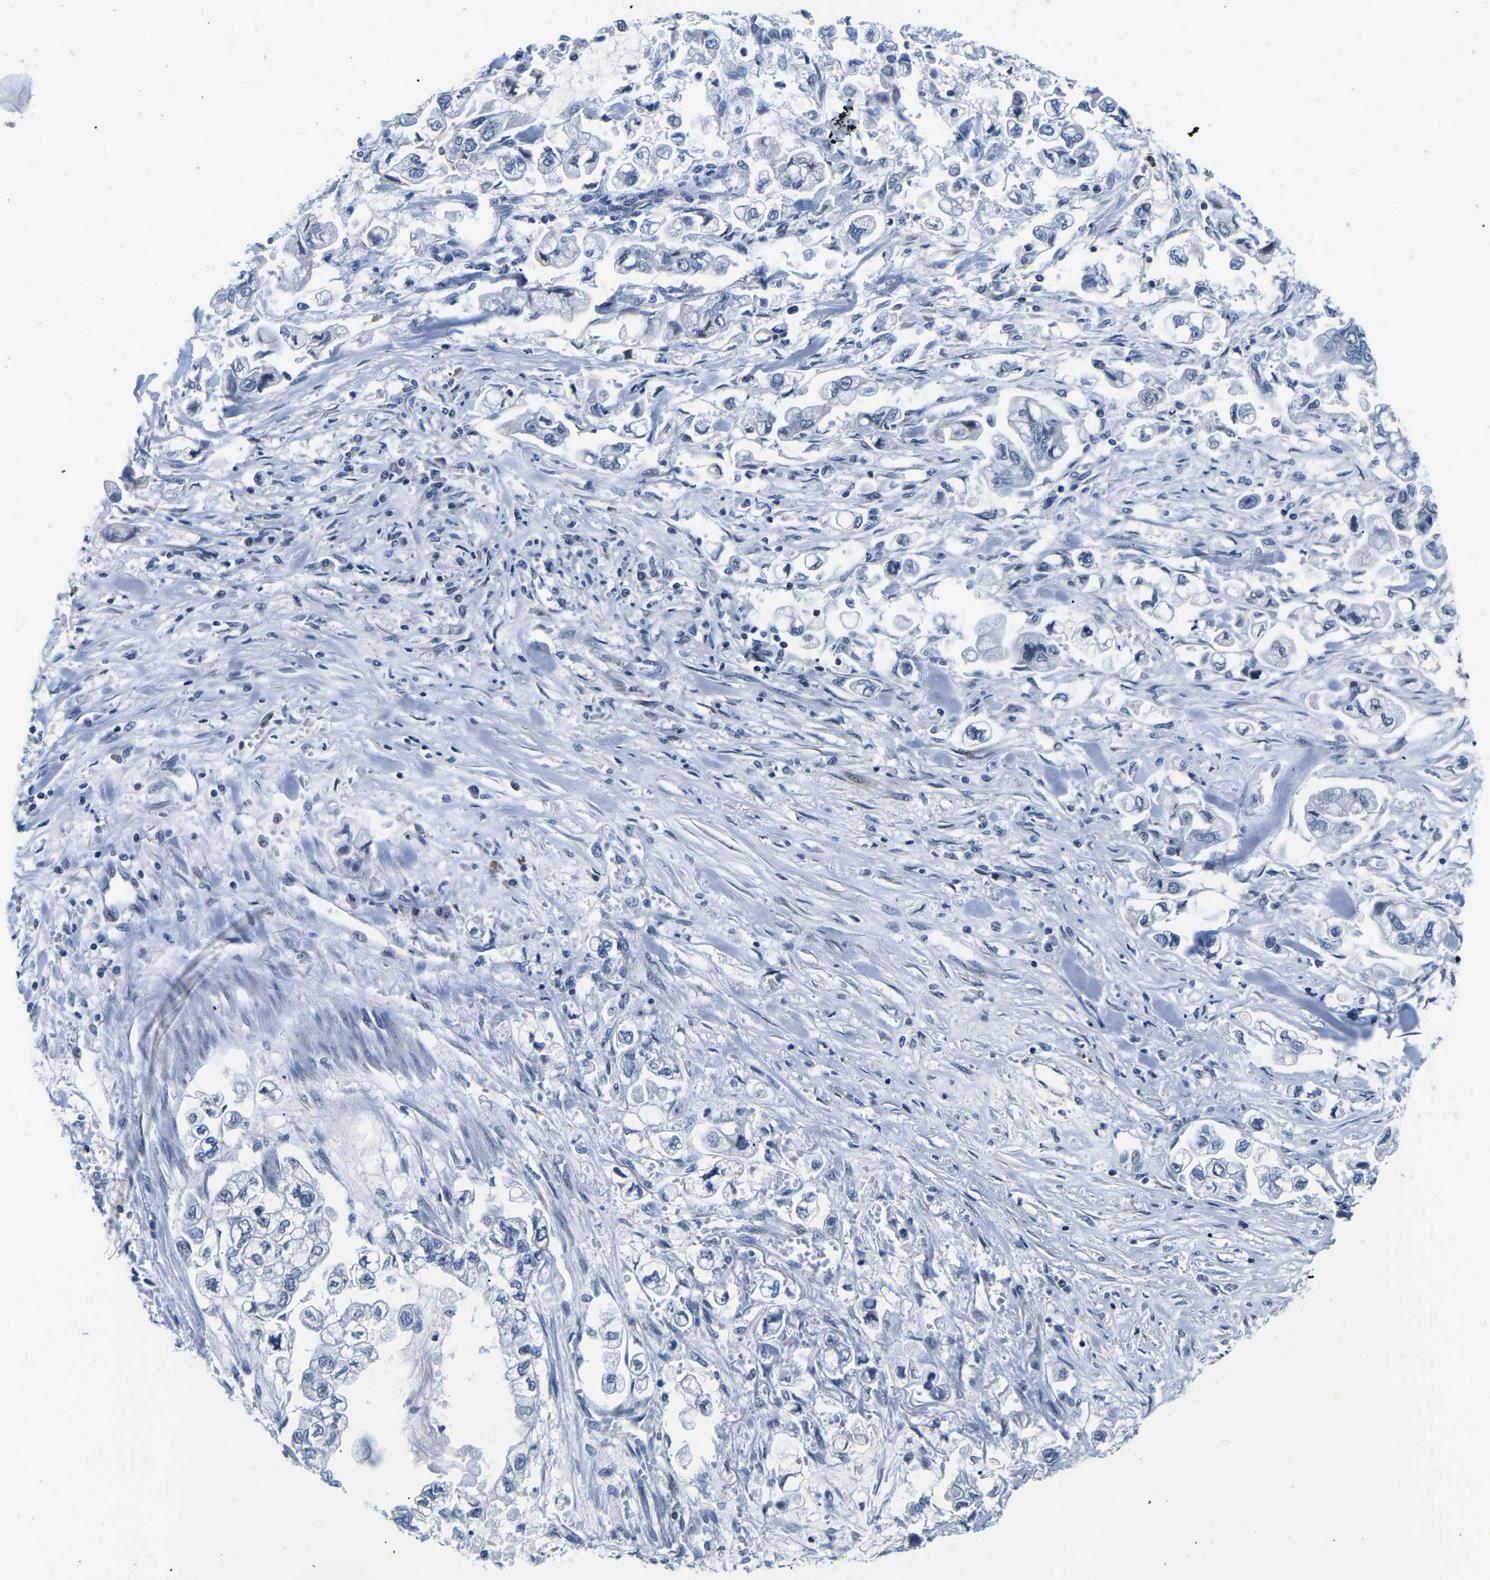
{"staining": {"intensity": "negative", "quantity": "none", "location": "none"}, "tissue": "stomach cancer", "cell_type": "Tumor cells", "image_type": "cancer", "snomed": [{"axis": "morphology", "description": "Normal tissue, NOS"}, {"axis": "morphology", "description": "Adenocarcinoma, NOS"}, {"axis": "topography", "description": "Stomach"}], "caption": "Immunohistochemistry of adenocarcinoma (stomach) exhibits no staining in tumor cells.", "gene": "CDC73", "patient": {"sex": "male", "age": 62}}